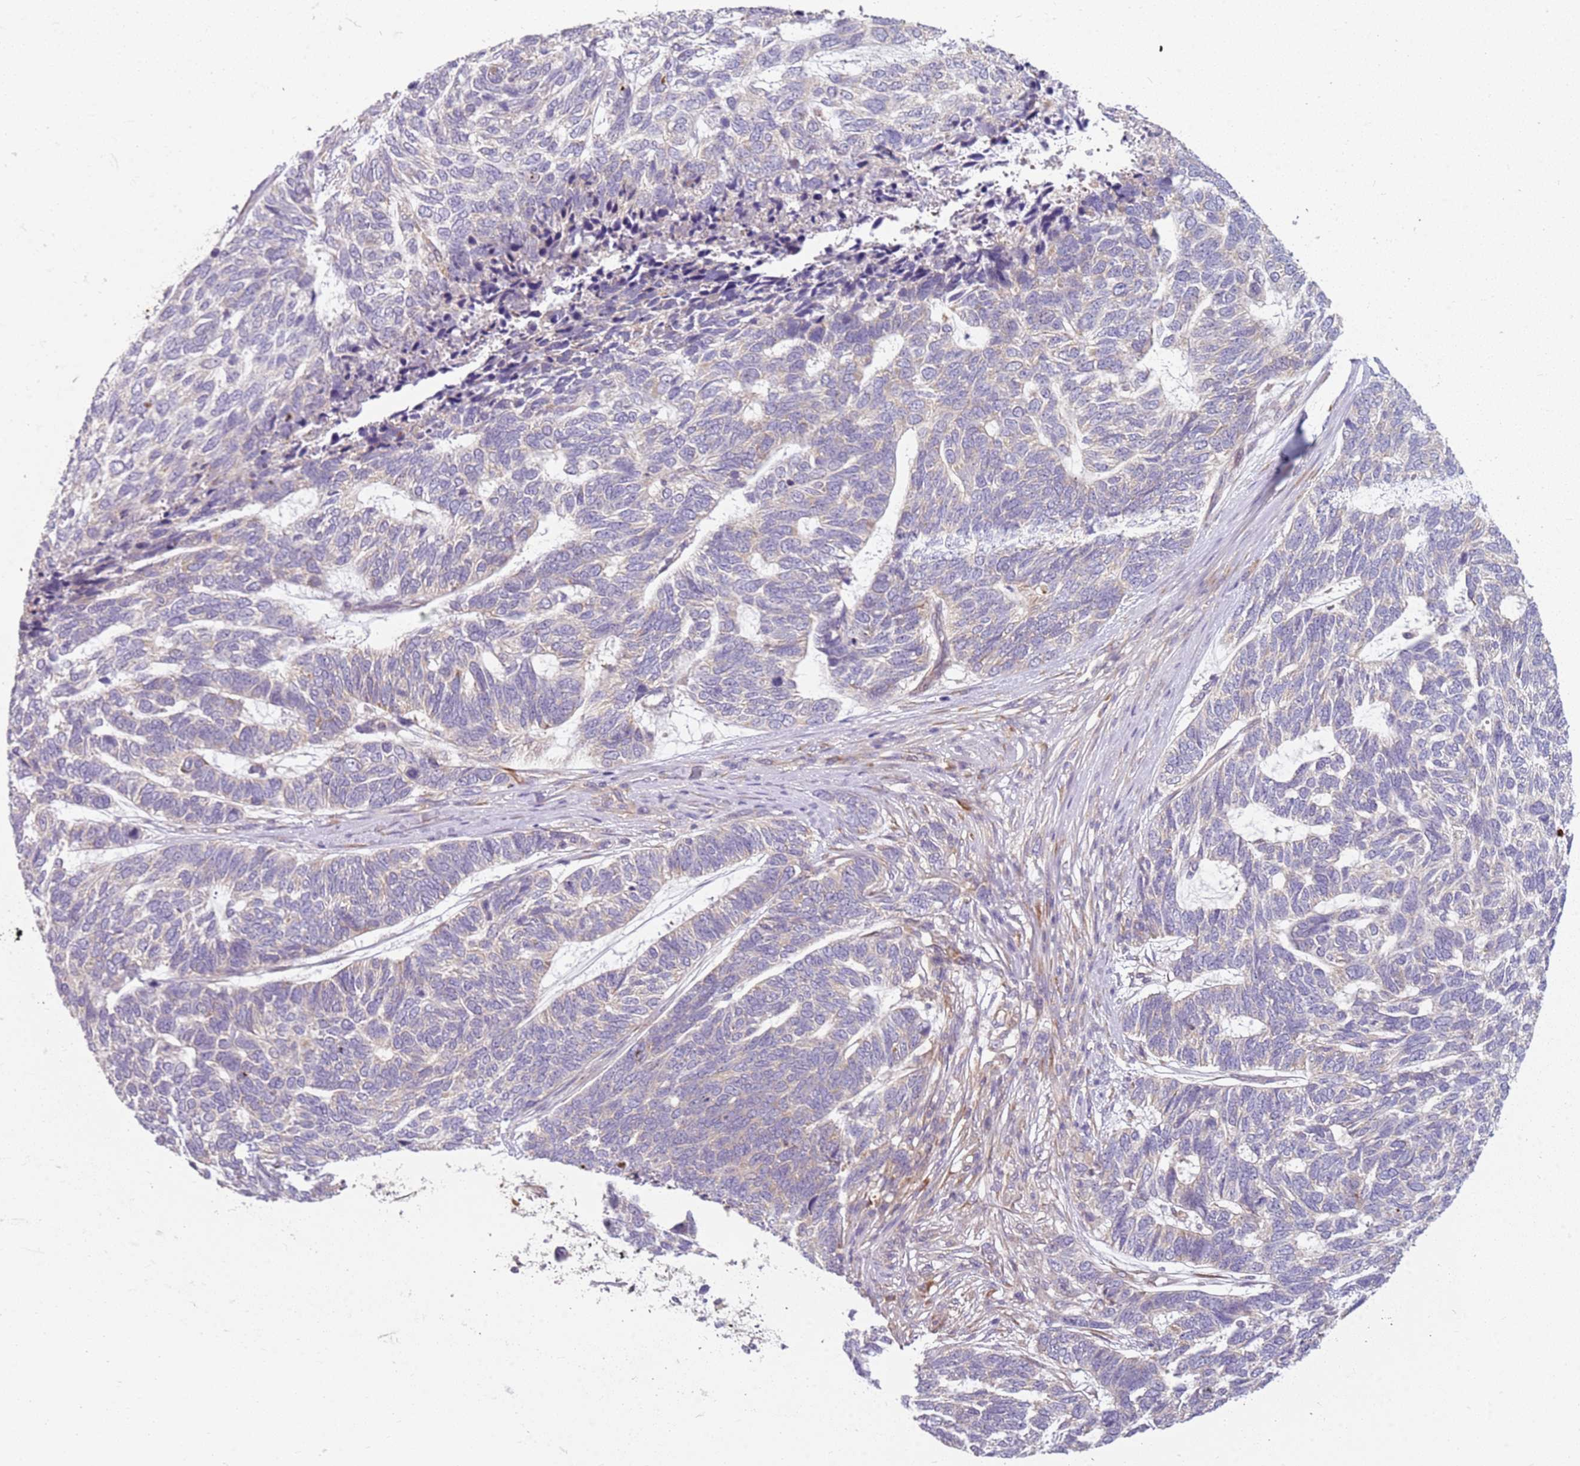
{"staining": {"intensity": "negative", "quantity": "none", "location": "none"}, "tissue": "skin cancer", "cell_type": "Tumor cells", "image_type": "cancer", "snomed": [{"axis": "morphology", "description": "Basal cell carcinoma"}, {"axis": "topography", "description": "Skin"}], "caption": "Skin cancer was stained to show a protein in brown. There is no significant staining in tumor cells.", "gene": "RPS28", "patient": {"sex": "female", "age": 65}}